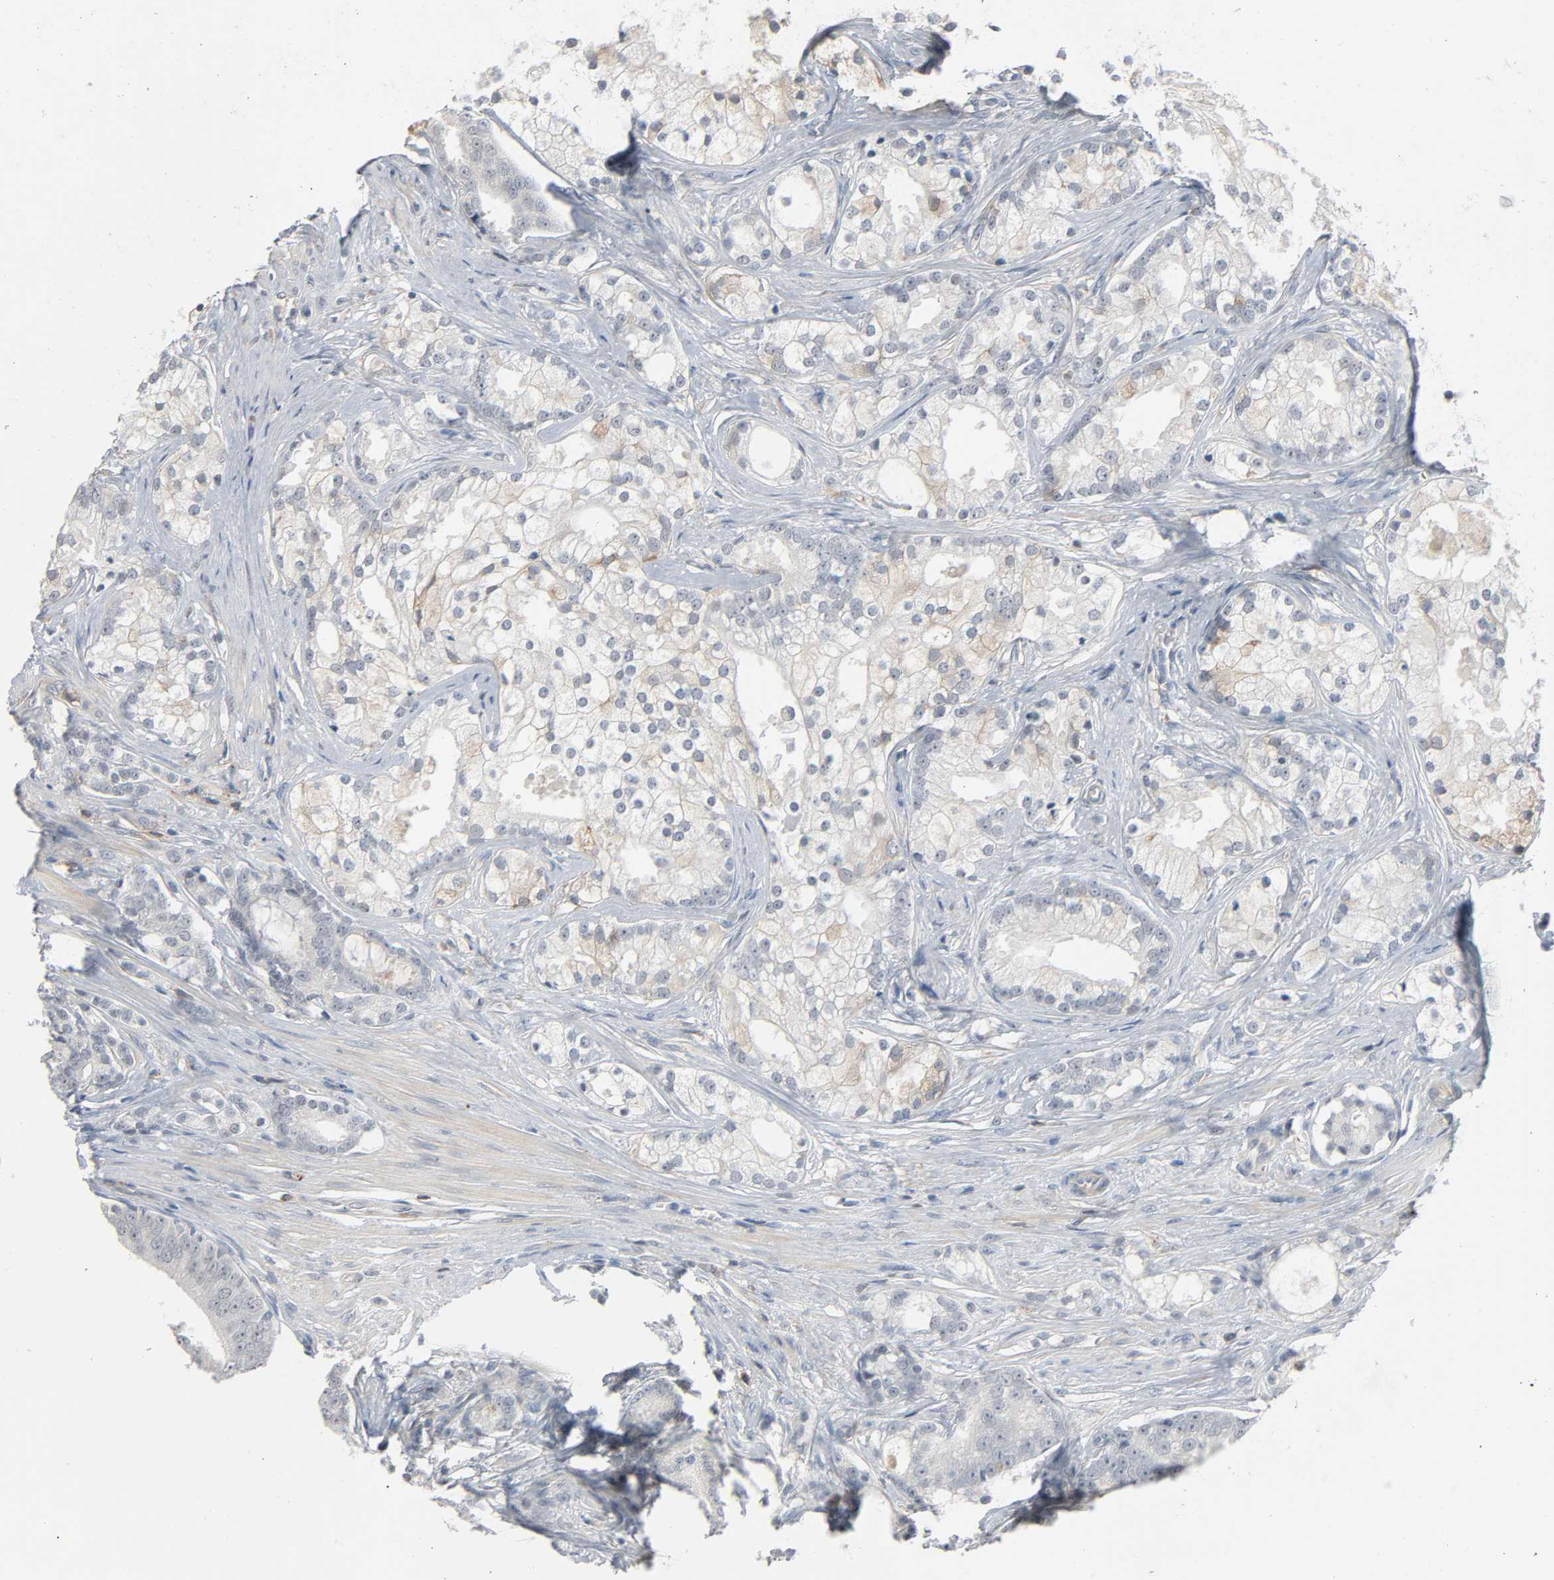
{"staining": {"intensity": "weak", "quantity": "<25%", "location": "cytoplasmic/membranous"}, "tissue": "prostate cancer", "cell_type": "Tumor cells", "image_type": "cancer", "snomed": [{"axis": "morphology", "description": "Adenocarcinoma, Low grade"}, {"axis": "topography", "description": "Prostate"}], "caption": "IHC image of human prostate cancer (low-grade adenocarcinoma) stained for a protein (brown), which demonstrates no staining in tumor cells.", "gene": "CD4", "patient": {"sex": "male", "age": 58}}